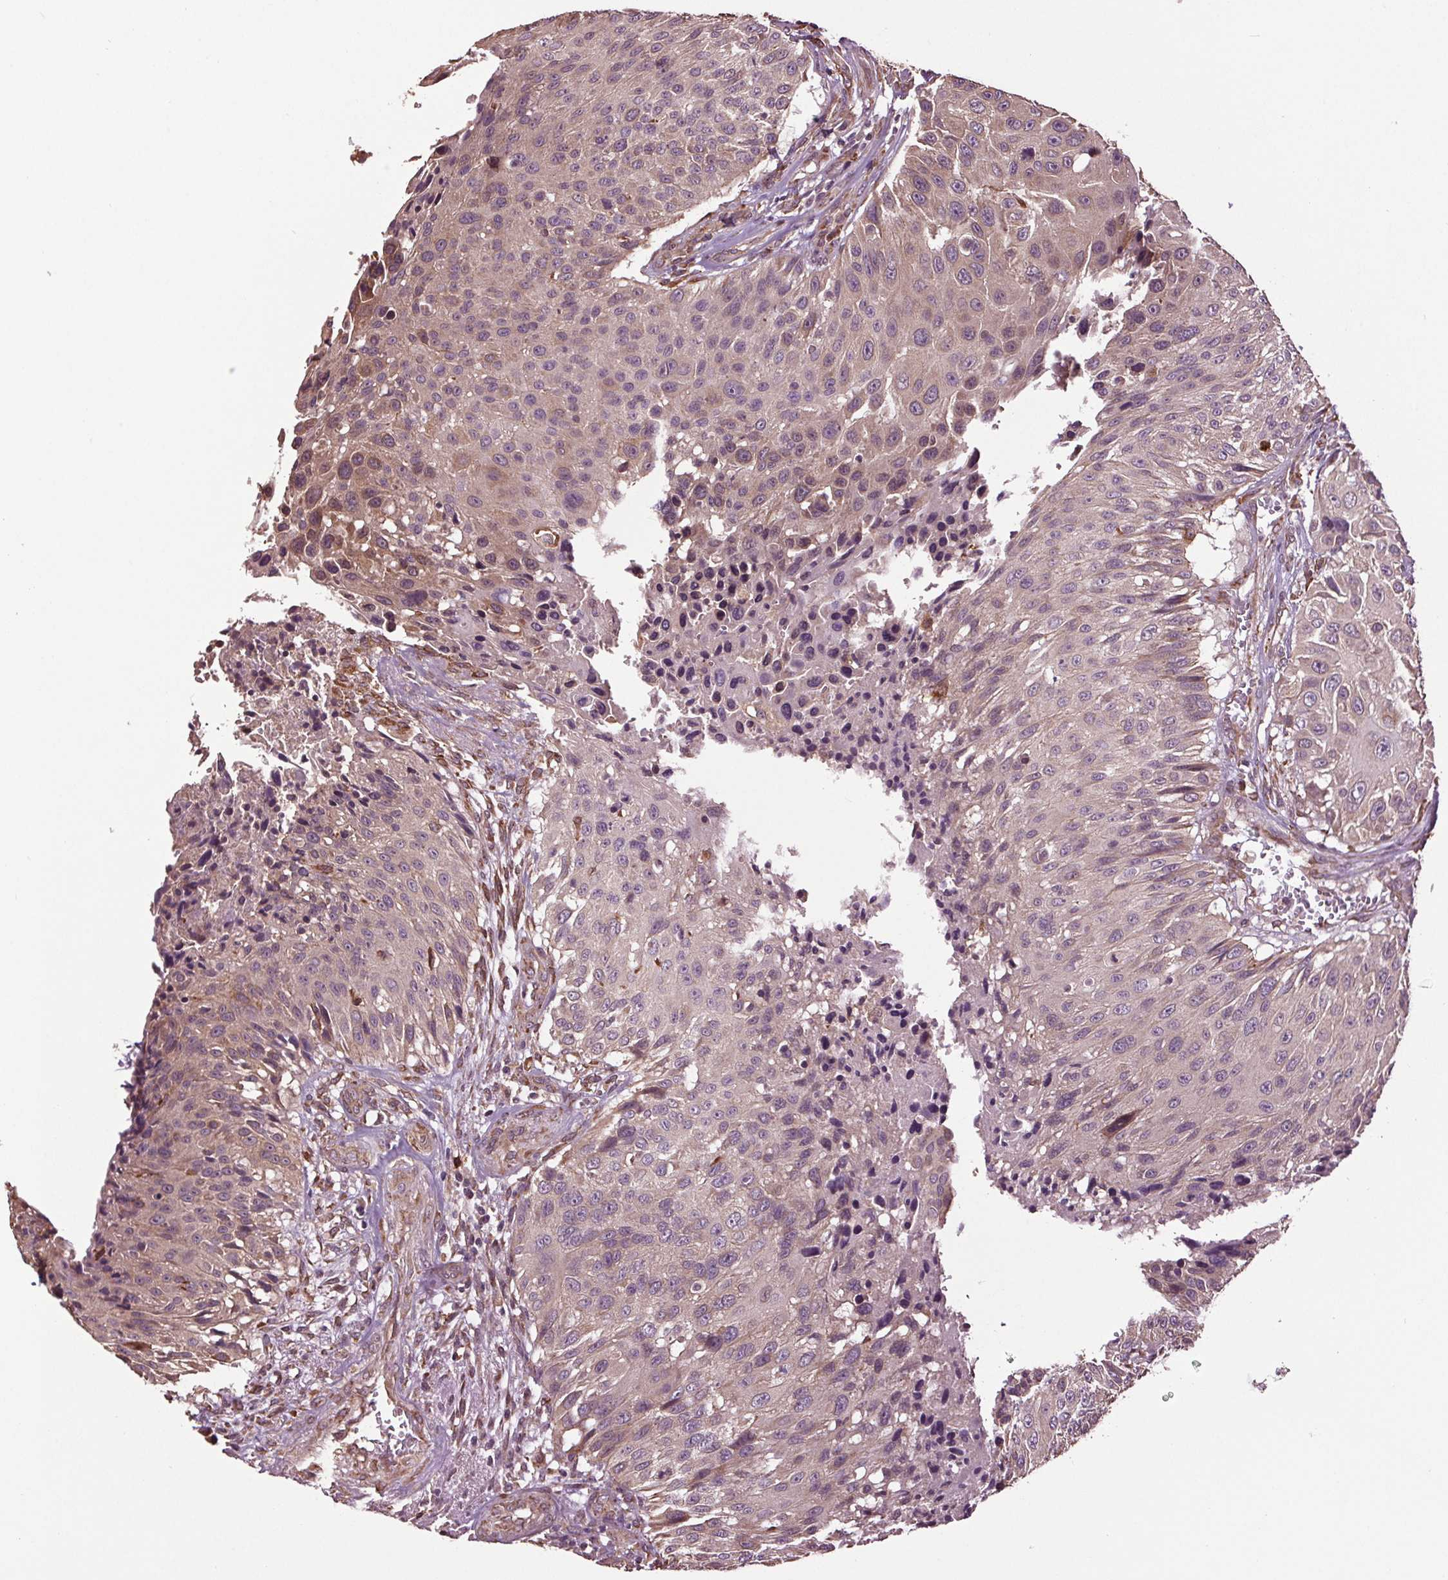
{"staining": {"intensity": "negative", "quantity": "none", "location": "none"}, "tissue": "urothelial cancer", "cell_type": "Tumor cells", "image_type": "cancer", "snomed": [{"axis": "morphology", "description": "Urothelial carcinoma, NOS"}, {"axis": "topography", "description": "Urinary bladder"}], "caption": "Transitional cell carcinoma was stained to show a protein in brown. There is no significant staining in tumor cells. Brightfield microscopy of immunohistochemistry (IHC) stained with DAB (brown) and hematoxylin (blue), captured at high magnification.", "gene": "RNPEP", "patient": {"sex": "male", "age": 55}}